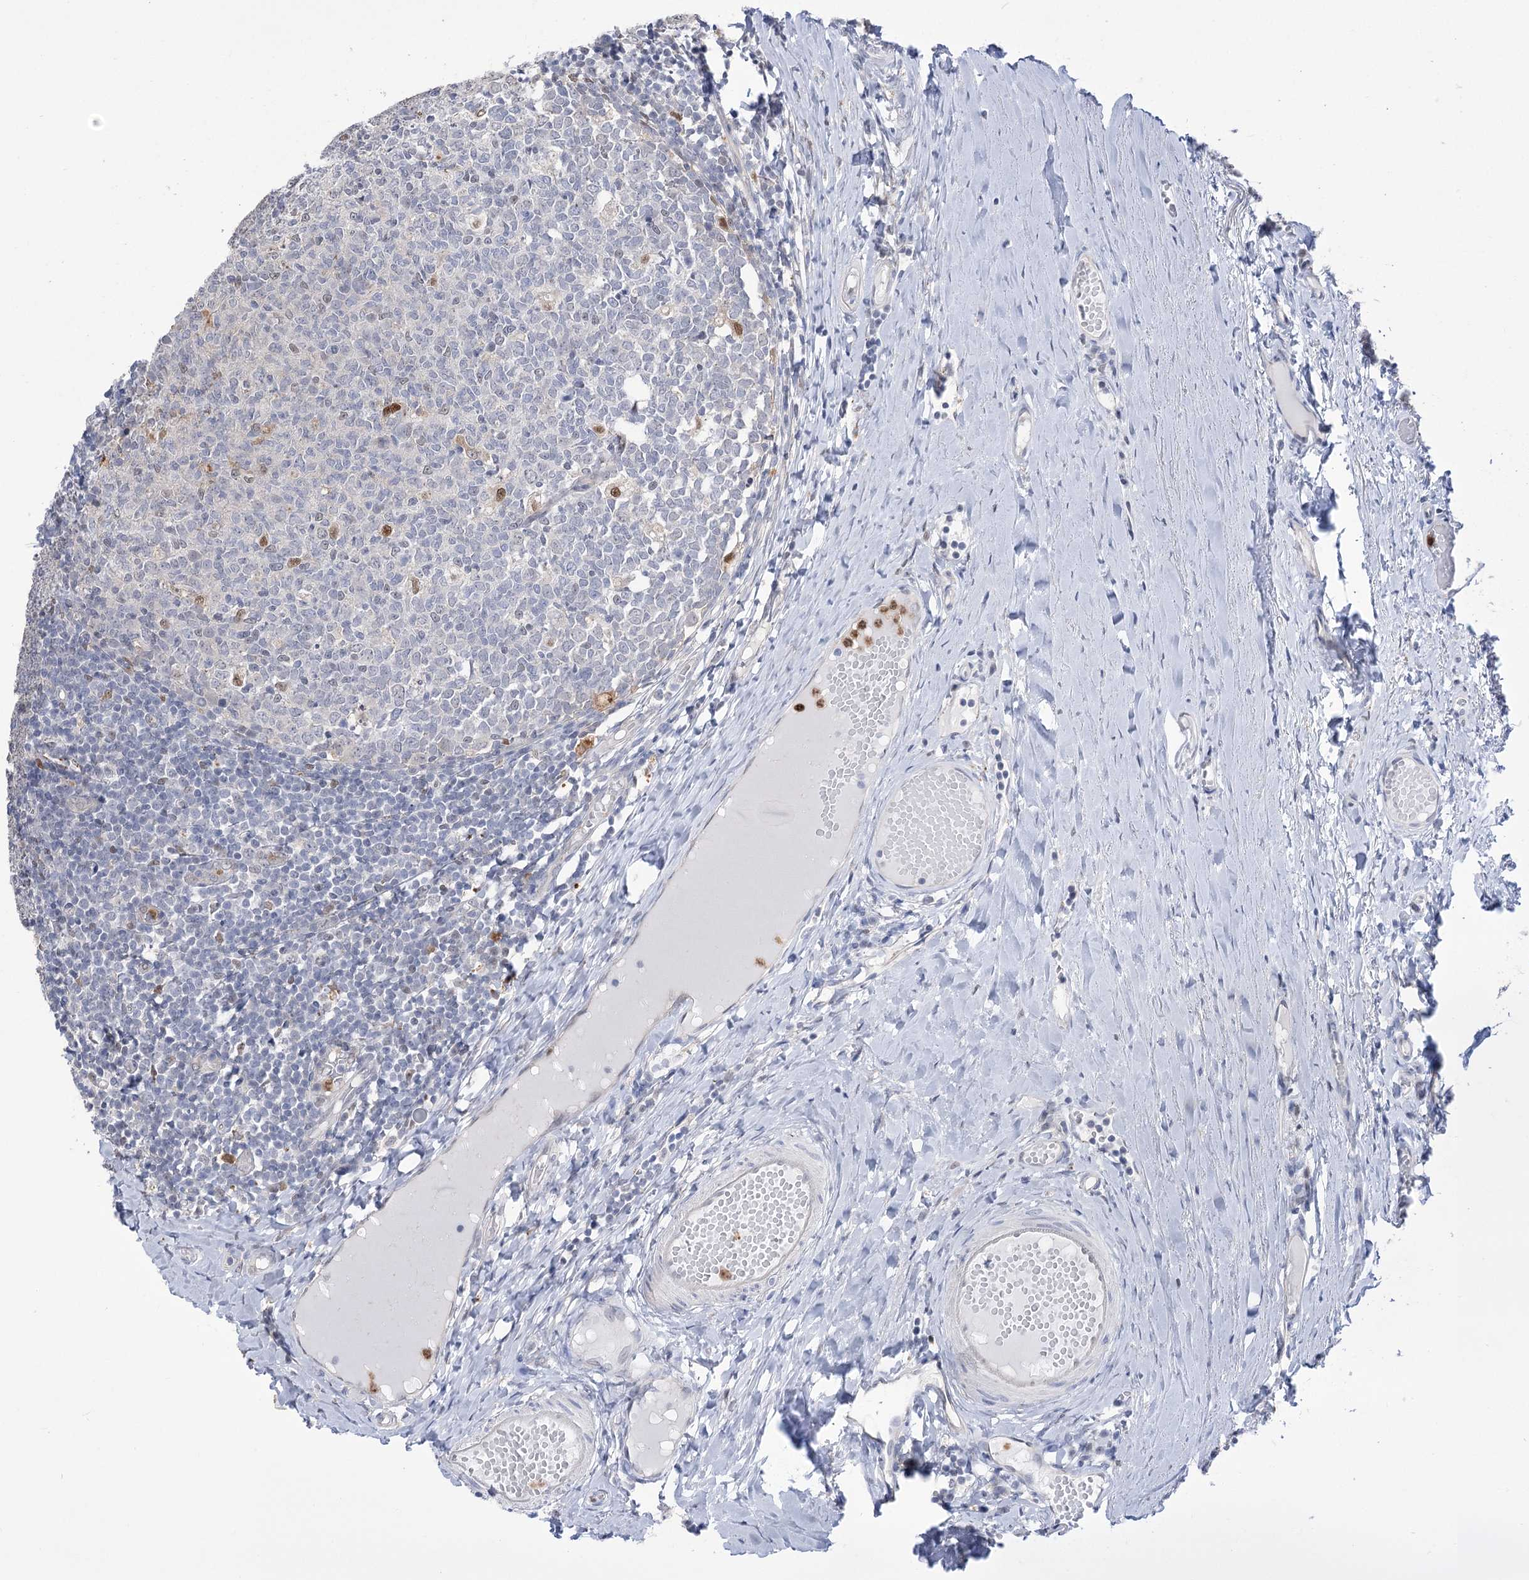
{"staining": {"intensity": "moderate", "quantity": "<25%", "location": "nuclear"}, "tissue": "tonsil", "cell_type": "Germinal center cells", "image_type": "normal", "snomed": [{"axis": "morphology", "description": "Normal tissue, NOS"}, {"axis": "topography", "description": "Tonsil"}], "caption": "This is an image of immunohistochemistry (IHC) staining of unremarkable tonsil, which shows moderate positivity in the nuclear of germinal center cells.", "gene": "SIAE", "patient": {"sex": "female", "age": 19}}